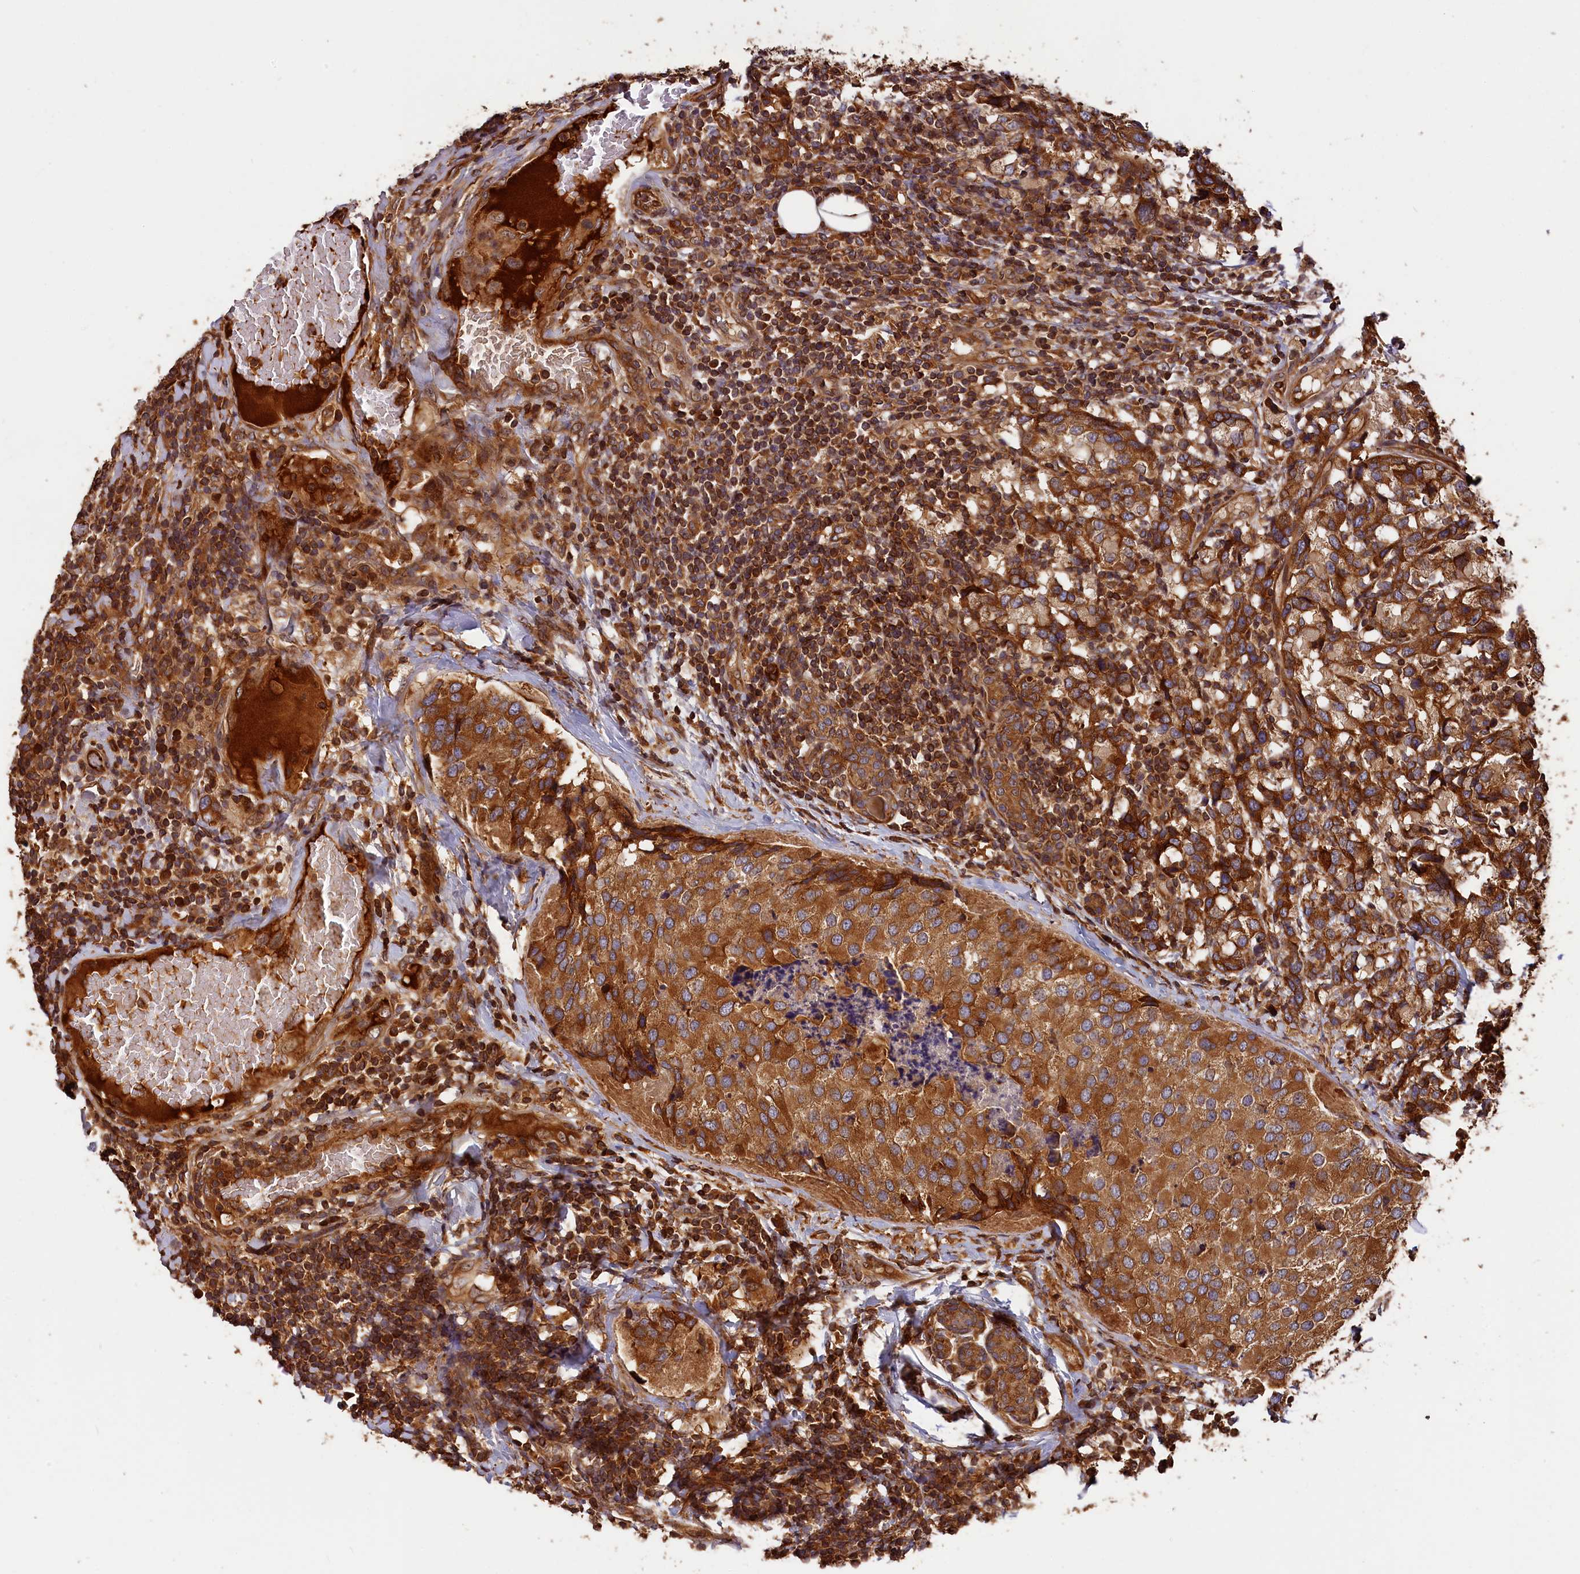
{"staining": {"intensity": "strong", "quantity": "25%-75%", "location": "cytoplasmic/membranous"}, "tissue": "breast cancer", "cell_type": "Tumor cells", "image_type": "cancer", "snomed": [{"axis": "morphology", "description": "Lobular carcinoma"}, {"axis": "topography", "description": "Breast"}], "caption": "IHC (DAB (3,3'-diaminobenzidine)) staining of lobular carcinoma (breast) demonstrates strong cytoplasmic/membranous protein expression in about 25%-75% of tumor cells.", "gene": "HMOX2", "patient": {"sex": "female", "age": 59}}